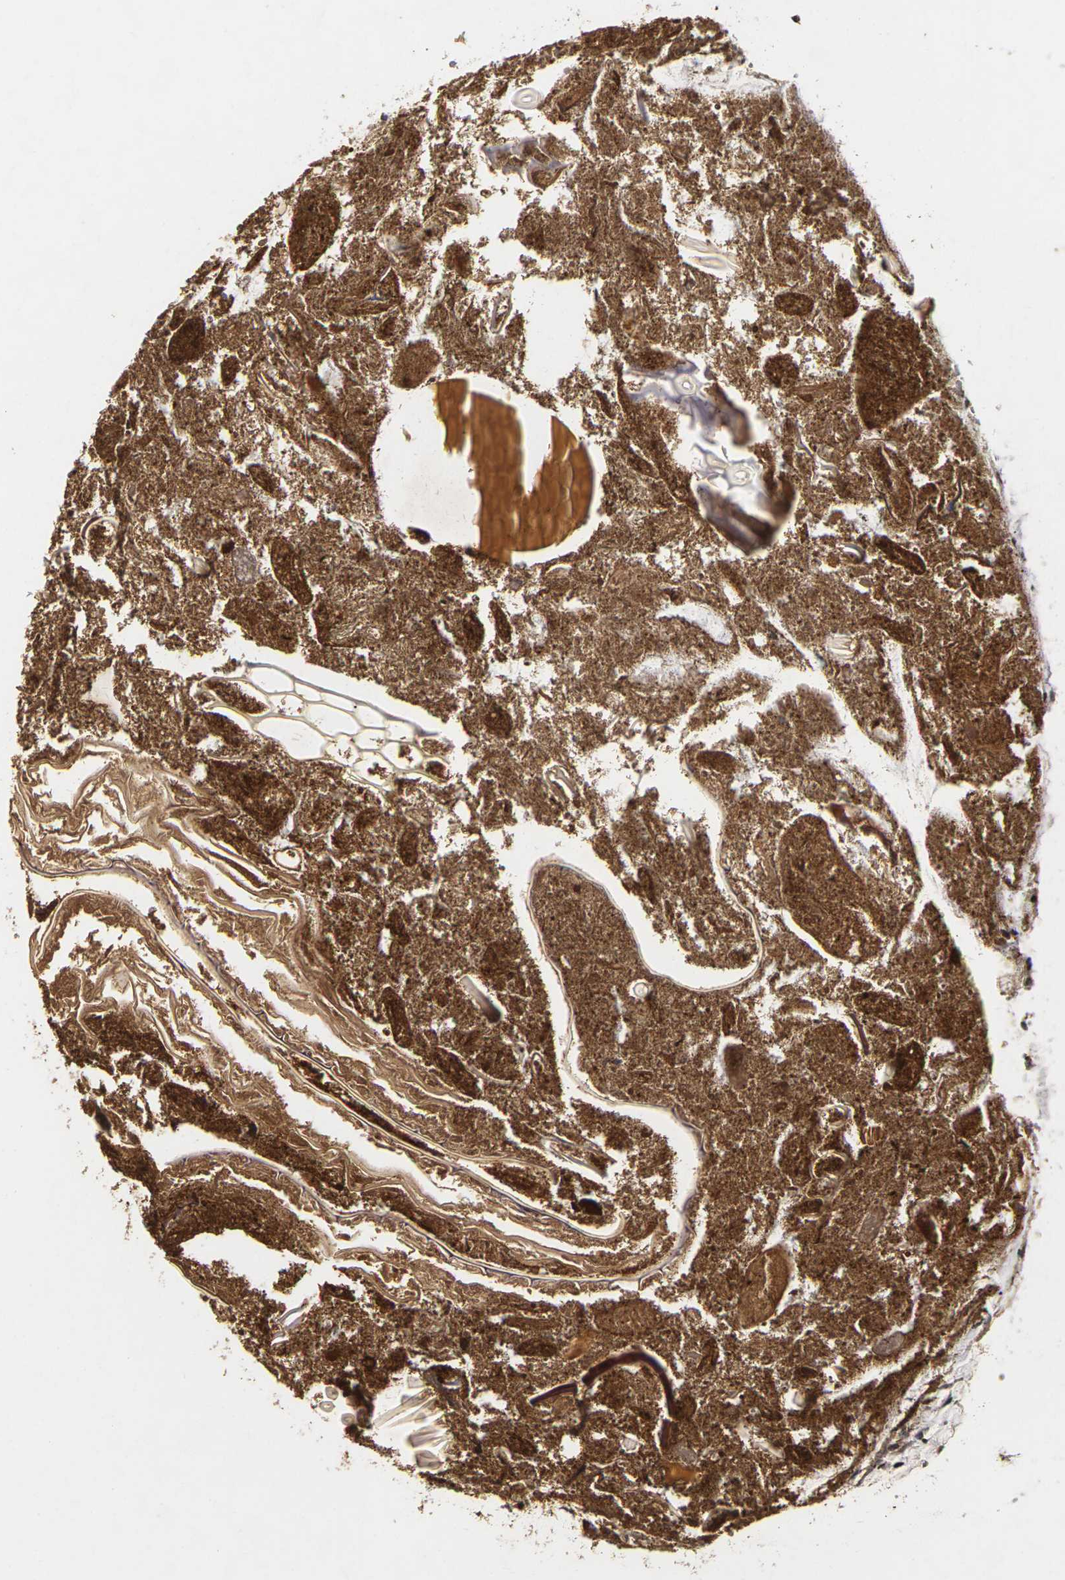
{"staining": {"intensity": "strong", "quantity": ">75%", "location": "nuclear"}, "tissue": "appendix", "cell_type": "Glandular cells", "image_type": "normal", "snomed": [{"axis": "morphology", "description": "Normal tissue, NOS"}, {"axis": "topography", "description": "Appendix"}], "caption": "Immunohistochemical staining of normal appendix displays >75% levels of strong nuclear protein staining in about >75% of glandular cells. Nuclei are stained in blue.", "gene": "NELFA", "patient": {"sex": "male", "age": 52}}